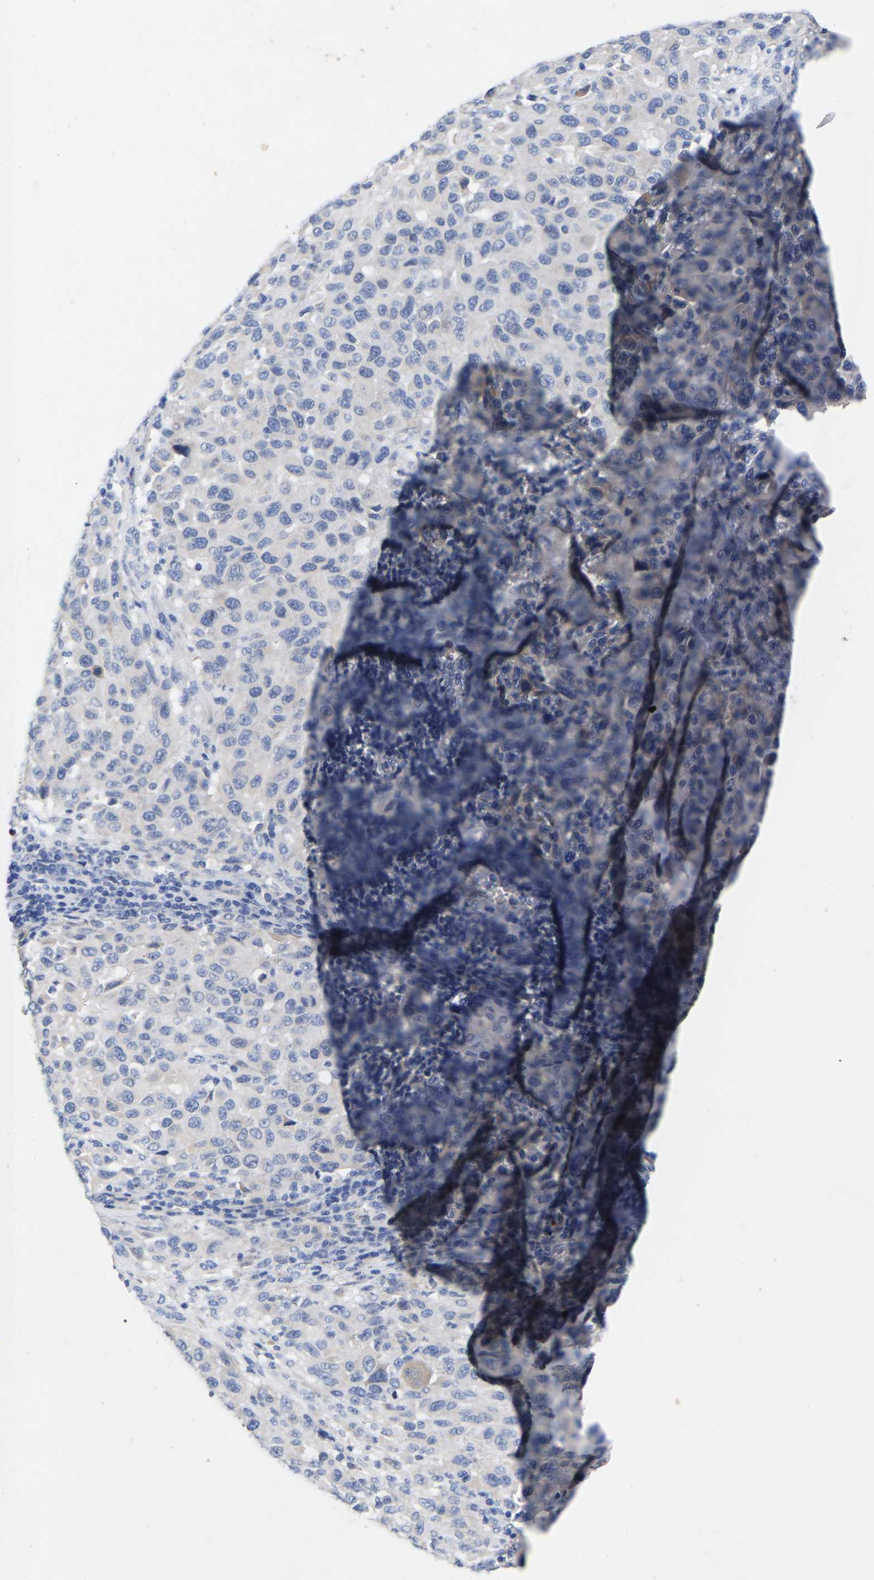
{"staining": {"intensity": "negative", "quantity": "none", "location": "none"}, "tissue": "melanoma", "cell_type": "Tumor cells", "image_type": "cancer", "snomed": [{"axis": "morphology", "description": "Malignant melanoma, Metastatic site"}, {"axis": "topography", "description": "Lymph node"}], "caption": "Immunohistochemistry (IHC) image of neoplastic tissue: melanoma stained with DAB reveals no significant protein staining in tumor cells. (Immunohistochemistry (IHC), brightfield microscopy, high magnification).", "gene": "STRIP2", "patient": {"sex": "male", "age": 61}}